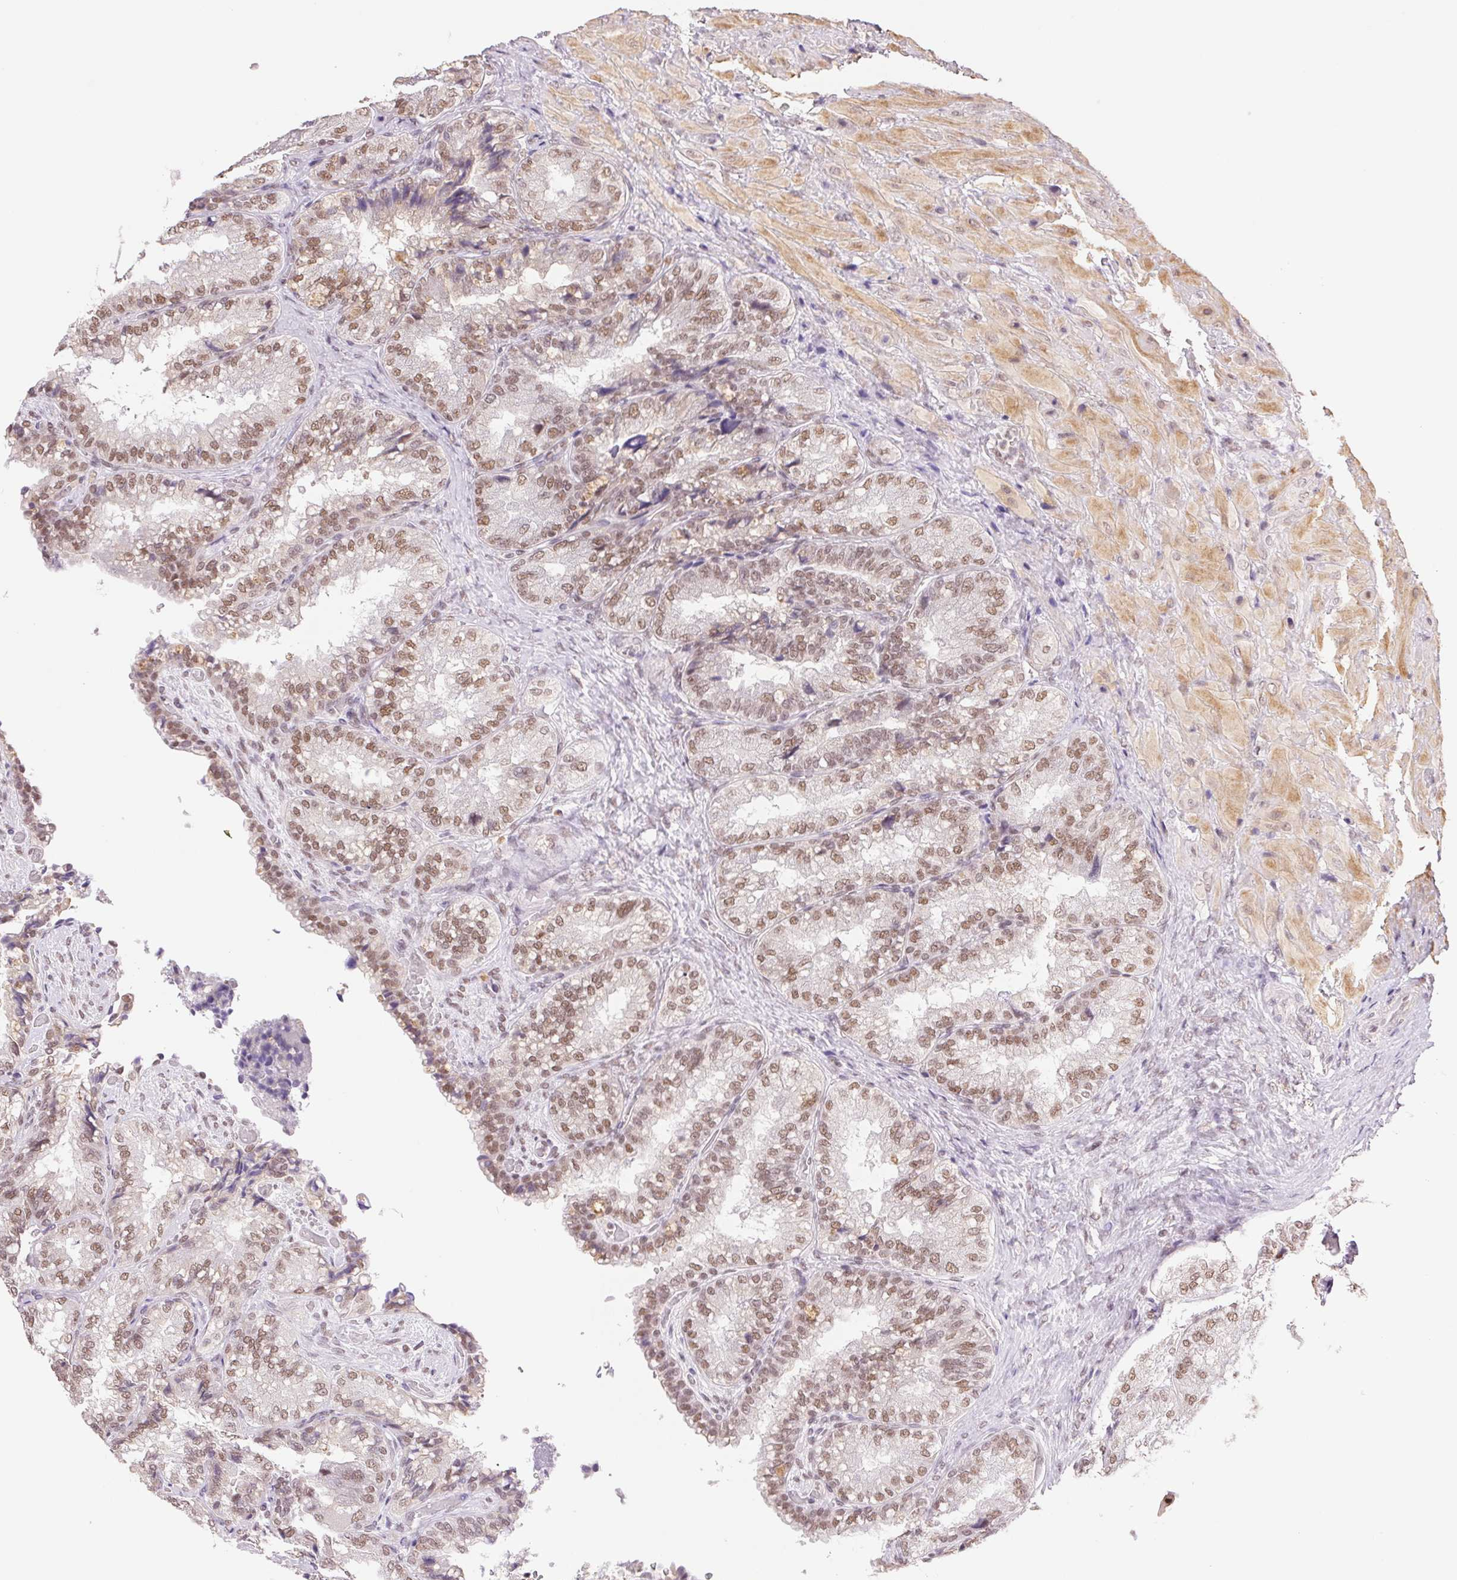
{"staining": {"intensity": "moderate", "quantity": ">75%", "location": "nuclear"}, "tissue": "seminal vesicle", "cell_type": "Glandular cells", "image_type": "normal", "snomed": [{"axis": "morphology", "description": "Normal tissue, NOS"}, {"axis": "topography", "description": "Seminal veicle"}], "caption": "Benign seminal vesicle exhibits moderate nuclear expression in about >75% of glandular cells, visualized by immunohistochemistry.", "gene": "RPRD1B", "patient": {"sex": "male", "age": 57}}